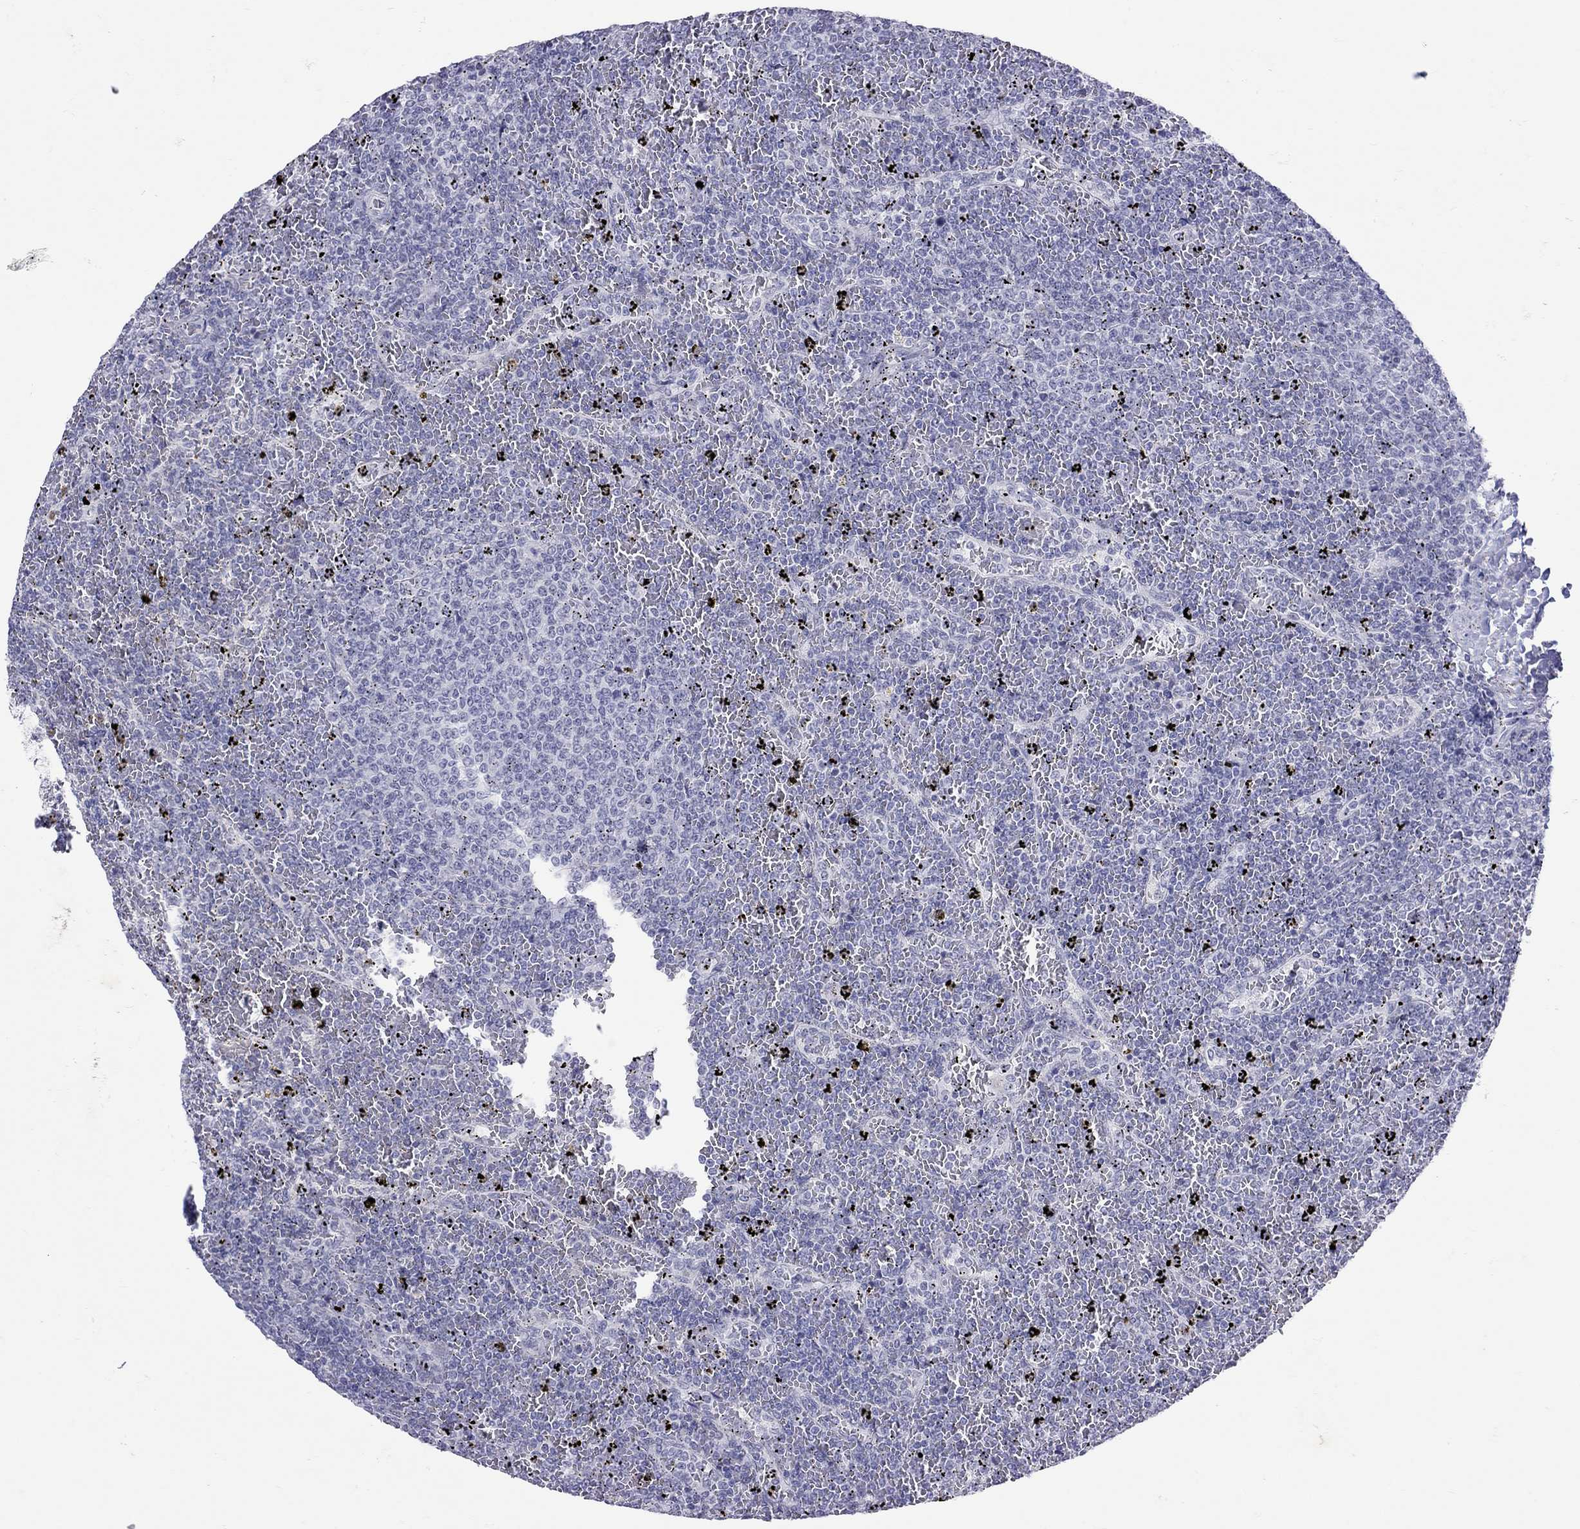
{"staining": {"intensity": "negative", "quantity": "none", "location": "none"}, "tissue": "lymphoma", "cell_type": "Tumor cells", "image_type": "cancer", "snomed": [{"axis": "morphology", "description": "Malignant lymphoma, non-Hodgkin's type, Low grade"}, {"axis": "topography", "description": "Spleen"}], "caption": "Tumor cells are negative for brown protein staining in lymphoma. The staining was performed using DAB to visualize the protein expression in brown, while the nuclei were stained in blue with hematoxylin (Magnification: 20x).", "gene": "JHY", "patient": {"sex": "female", "age": 77}}